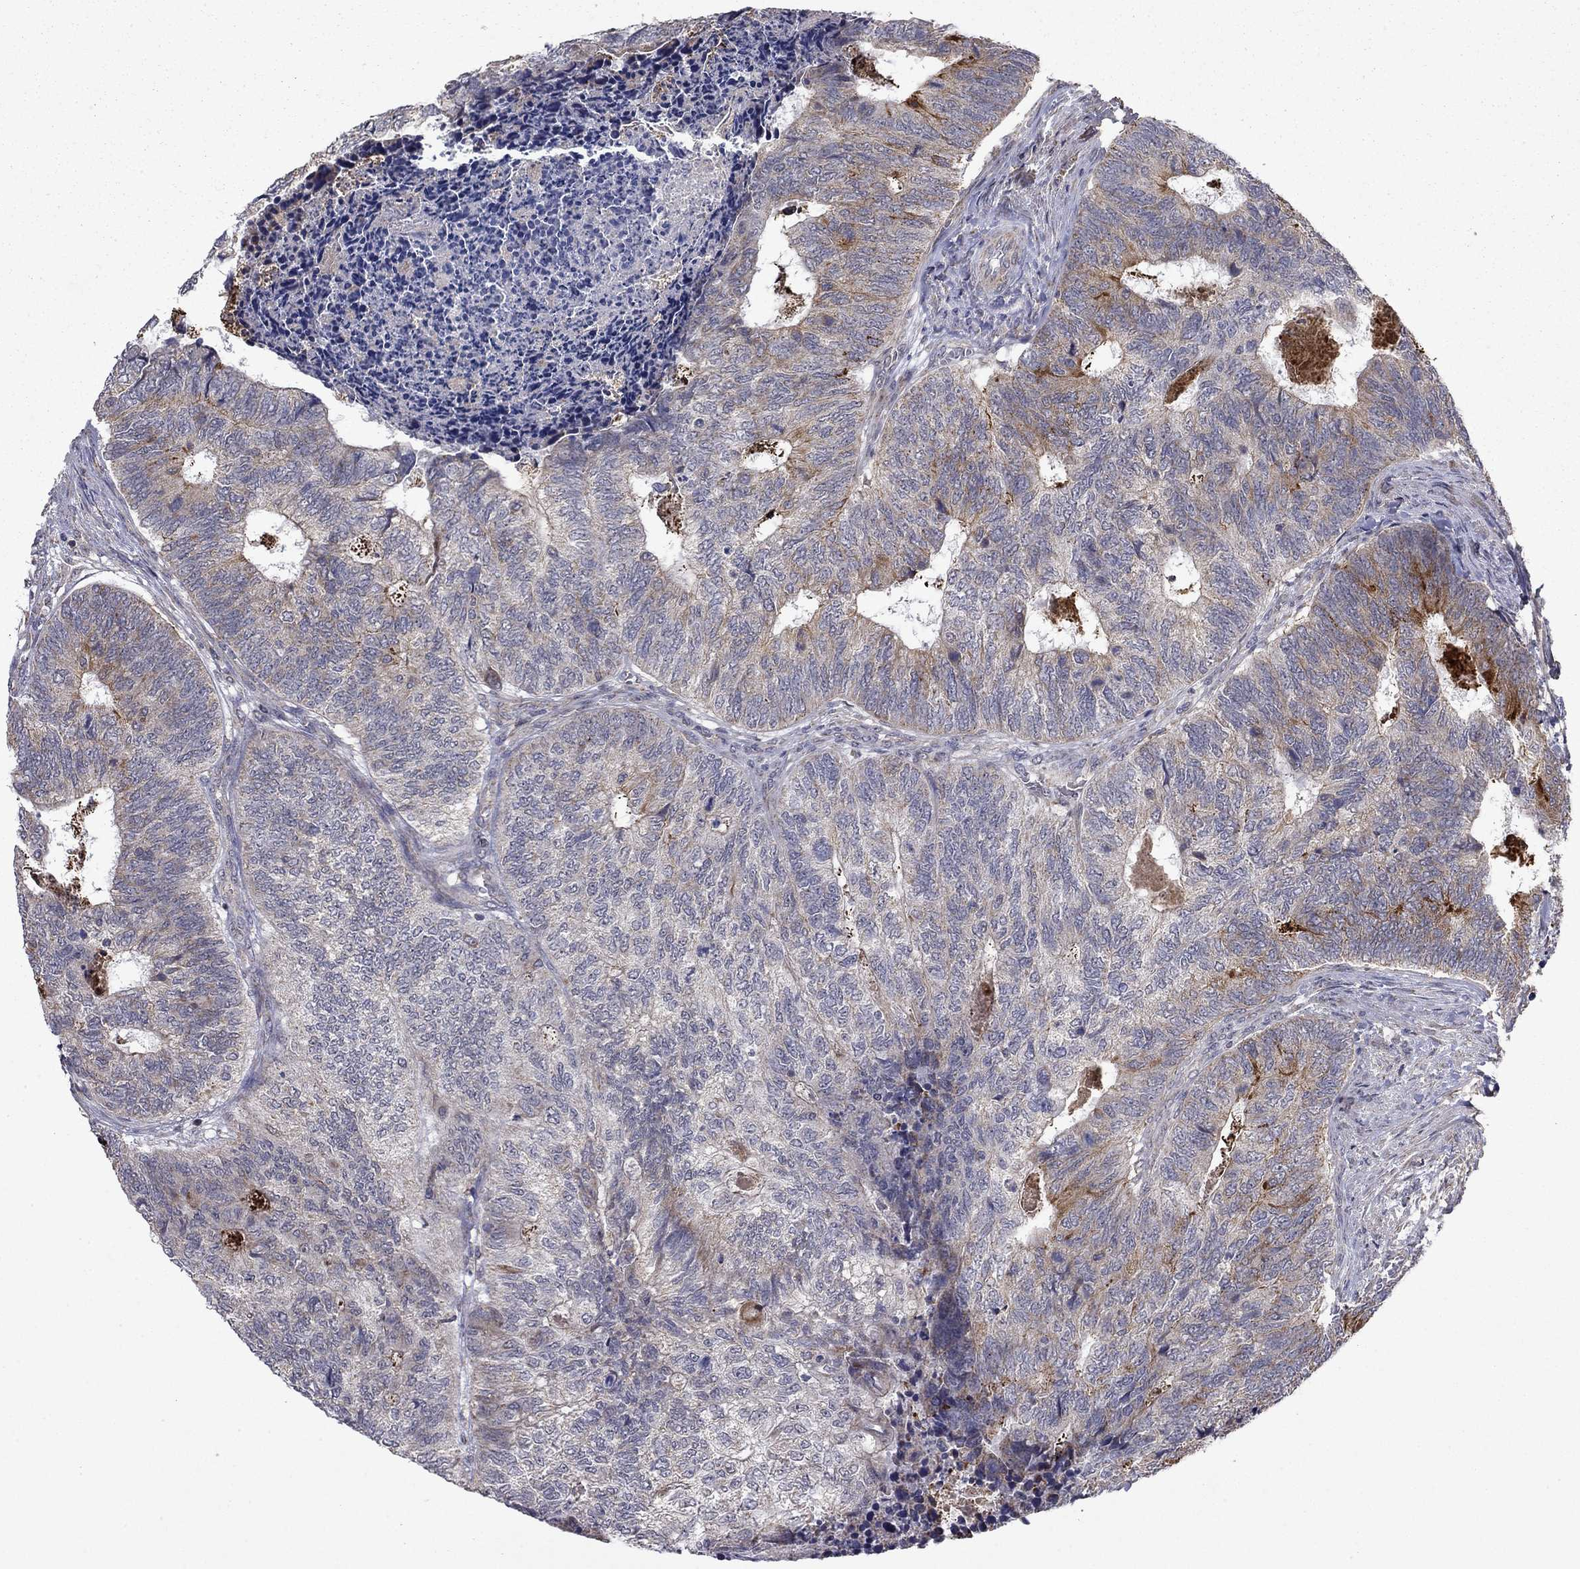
{"staining": {"intensity": "moderate", "quantity": "<25%", "location": "cytoplasmic/membranous"}, "tissue": "colorectal cancer", "cell_type": "Tumor cells", "image_type": "cancer", "snomed": [{"axis": "morphology", "description": "Adenocarcinoma, NOS"}, {"axis": "topography", "description": "Colon"}], "caption": "Immunohistochemical staining of human colorectal cancer (adenocarcinoma) exhibits low levels of moderate cytoplasmic/membranous protein staining in approximately <25% of tumor cells.", "gene": "DOP1B", "patient": {"sex": "female", "age": 67}}